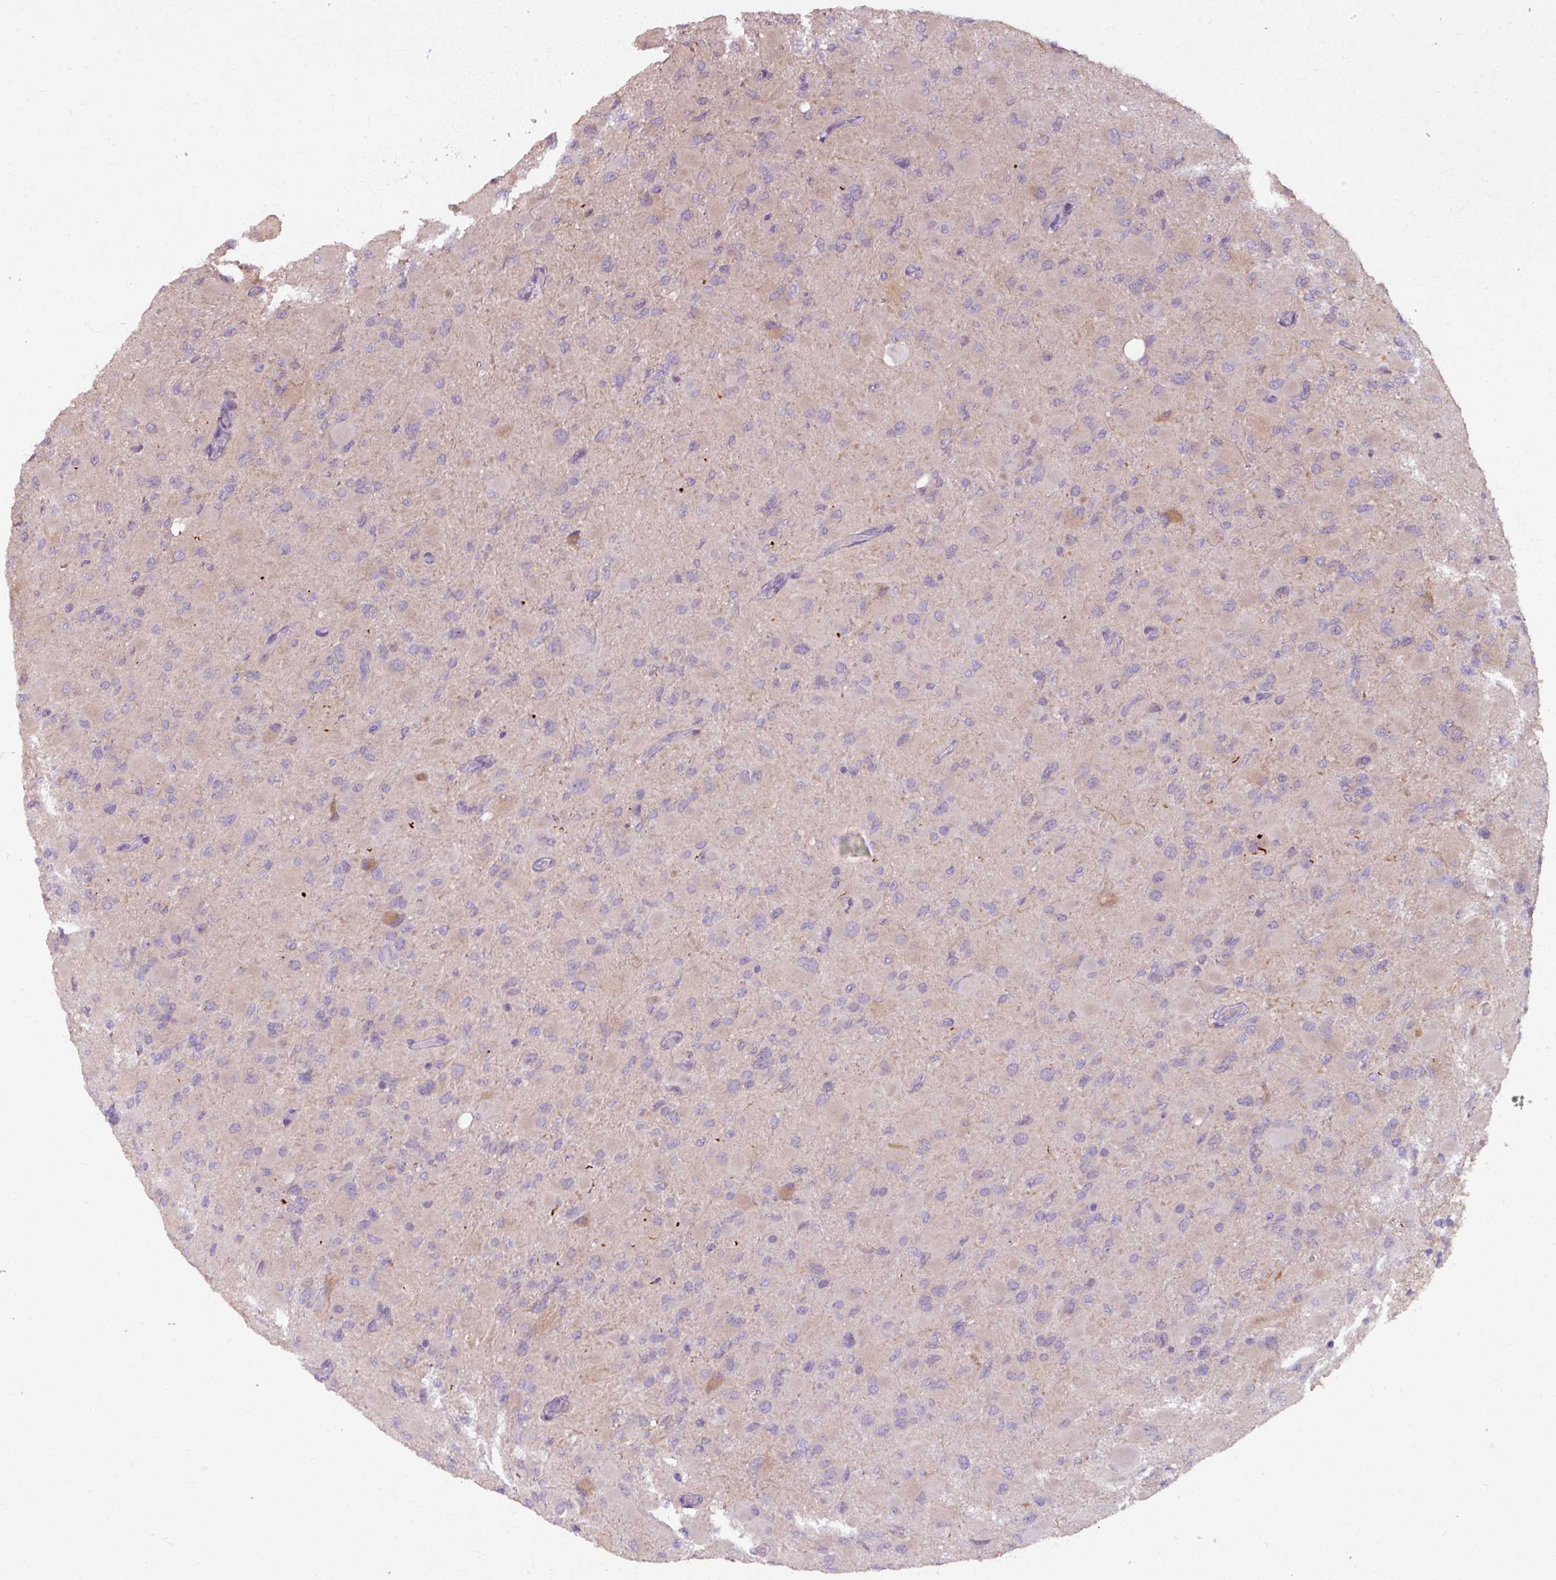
{"staining": {"intensity": "weak", "quantity": "25%-75%", "location": "cytoplasmic/membranous"}, "tissue": "glioma", "cell_type": "Tumor cells", "image_type": "cancer", "snomed": [{"axis": "morphology", "description": "Glioma, malignant, High grade"}, {"axis": "topography", "description": "Cerebral cortex"}], "caption": "Malignant glioma (high-grade) was stained to show a protein in brown. There is low levels of weak cytoplasmic/membranous positivity in approximately 25%-75% of tumor cells.", "gene": "PNMA6A", "patient": {"sex": "female", "age": 36}}